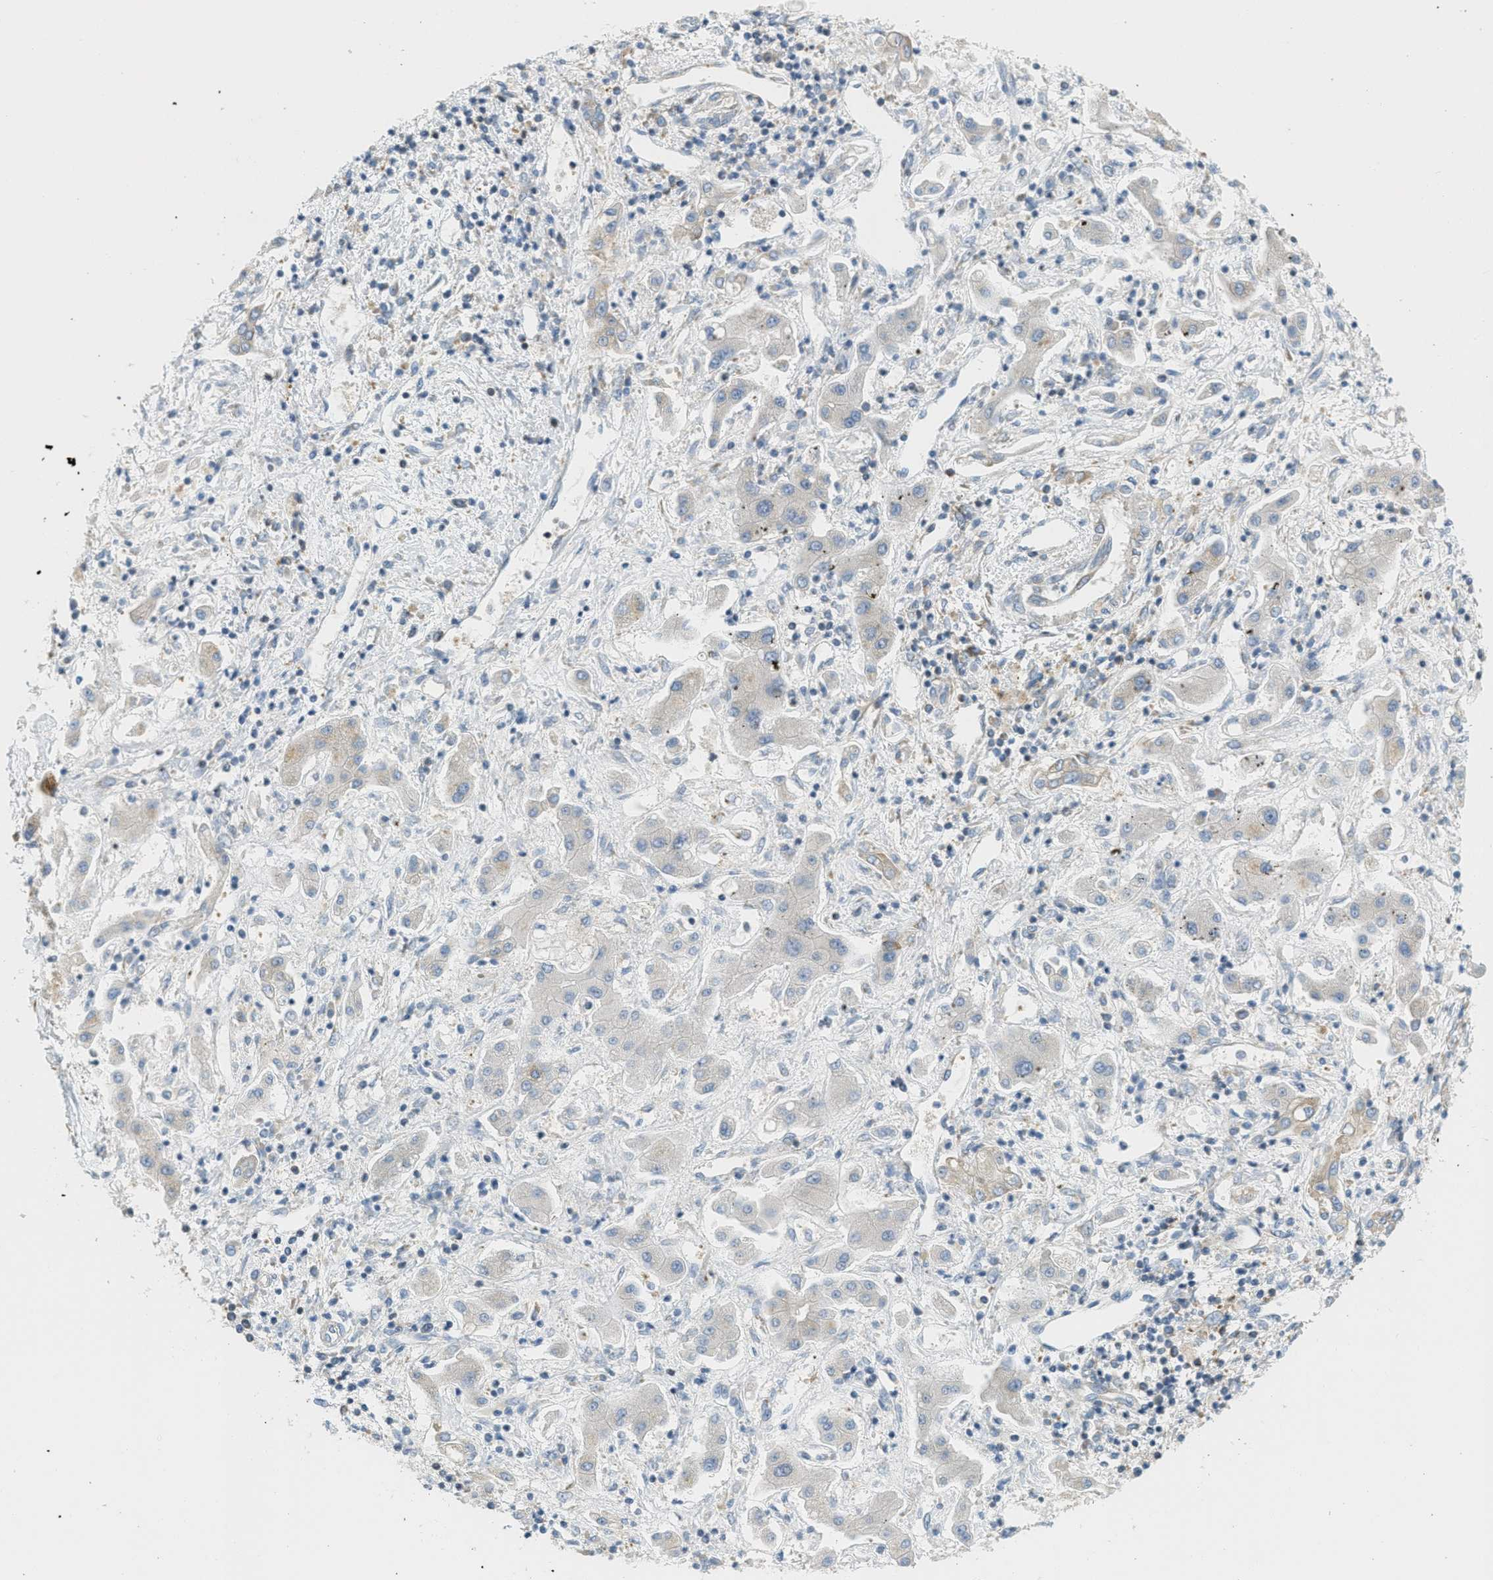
{"staining": {"intensity": "negative", "quantity": "none", "location": "none"}, "tissue": "liver cancer", "cell_type": "Tumor cells", "image_type": "cancer", "snomed": [{"axis": "morphology", "description": "Cholangiocarcinoma"}, {"axis": "topography", "description": "Liver"}], "caption": "Liver cancer (cholangiocarcinoma) was stained to show a protein in brown. There is no significant expression in tumor cells.", "gene": "ABCF1", "patient": {"sex": "male", "age": 50}}